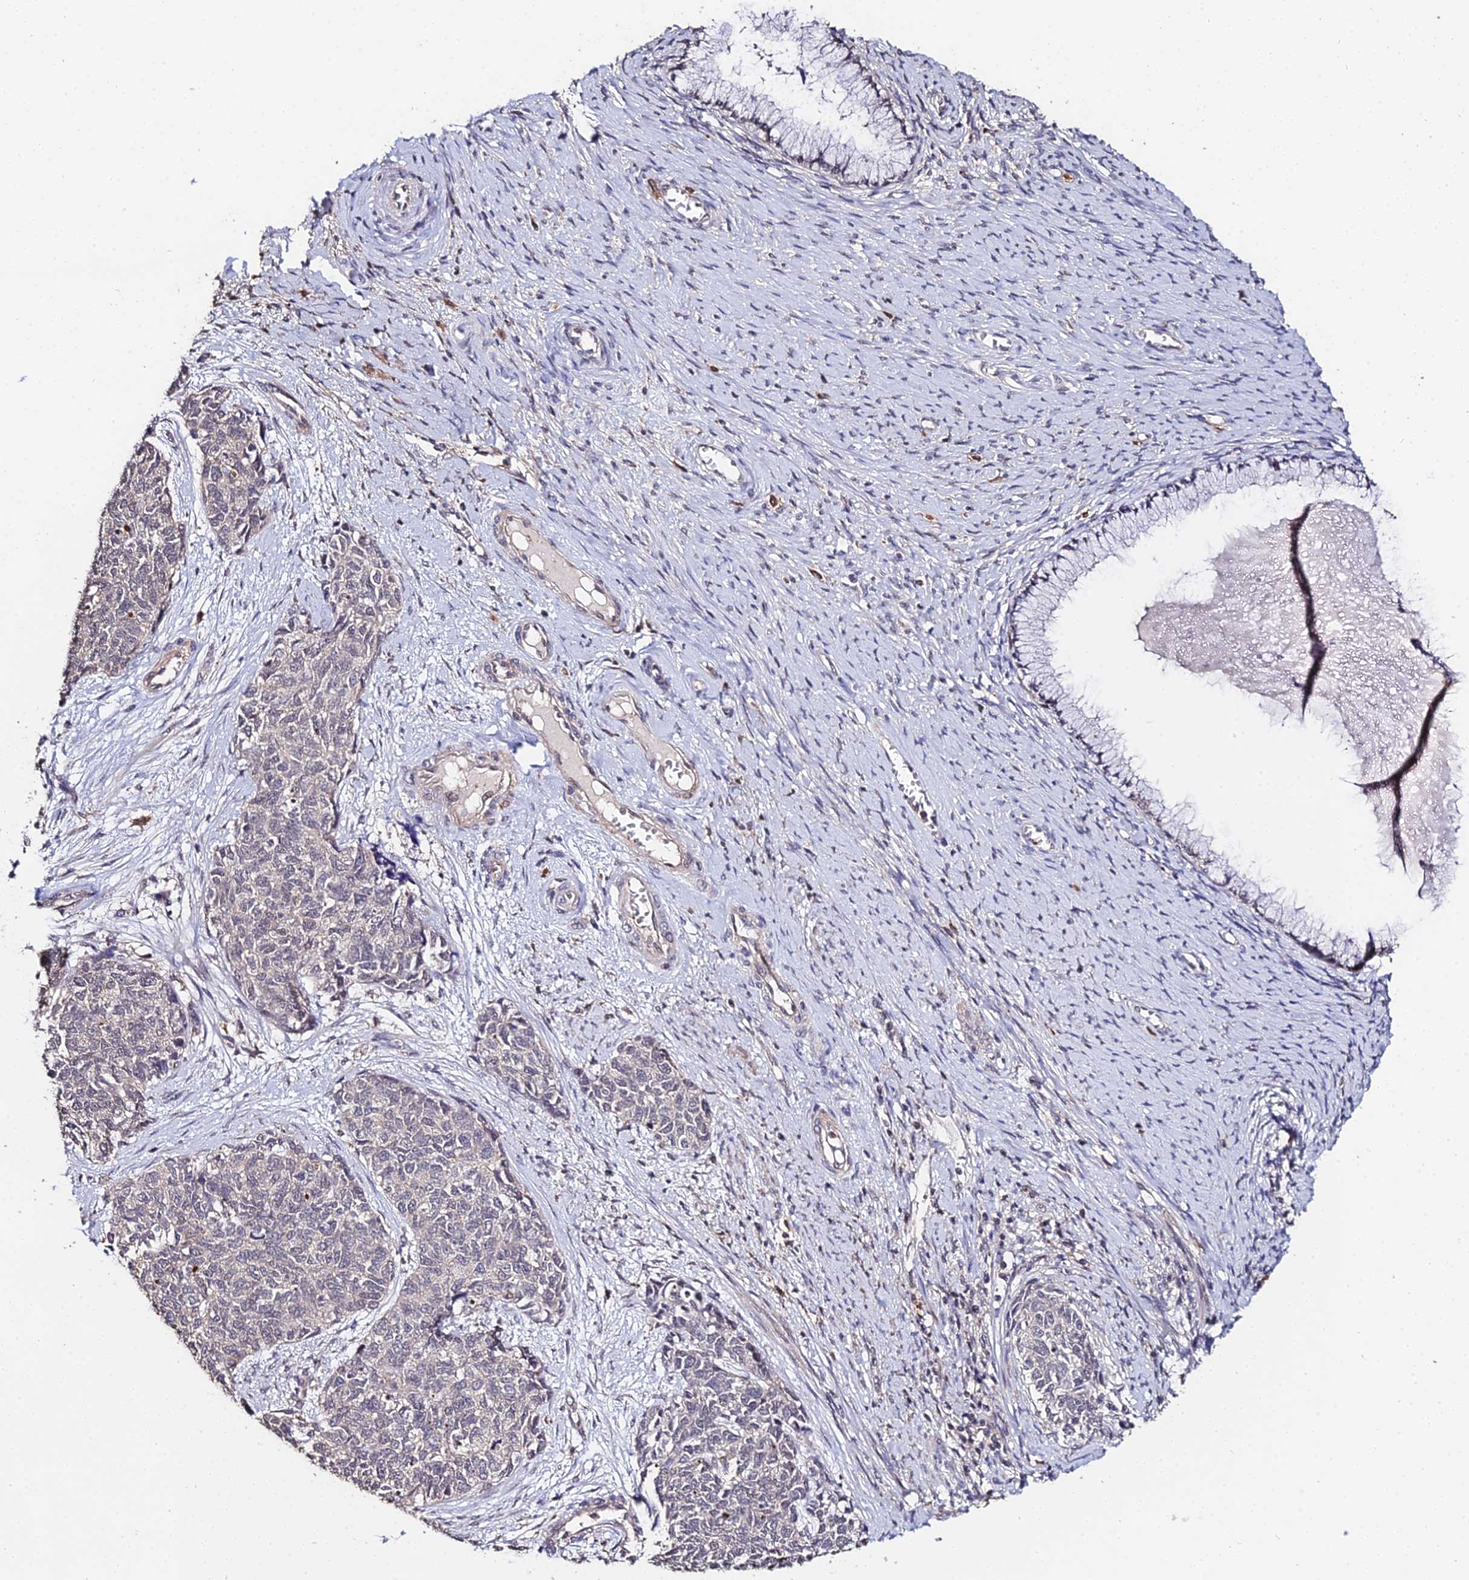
{"staining": {"intensity": "negative", "quantity": "none", "location": "none"}, "tissue": "cervical cancer", "cell_type": "Tumor cells", "image_type": "cancer", "snomed": [{"axis": "morphology", "description": "Squamous cell carcinoma, NOS"}, {"axis": "topography", "description": "Cervix"}], "caption": "Human squamous cell carcinoma (cervical) stained for a protein using immunohistochemistry (IHC) displays no staining in tumor cells.", "gene": "LSM5", "patient": {"sex": "female", "age": 63}}